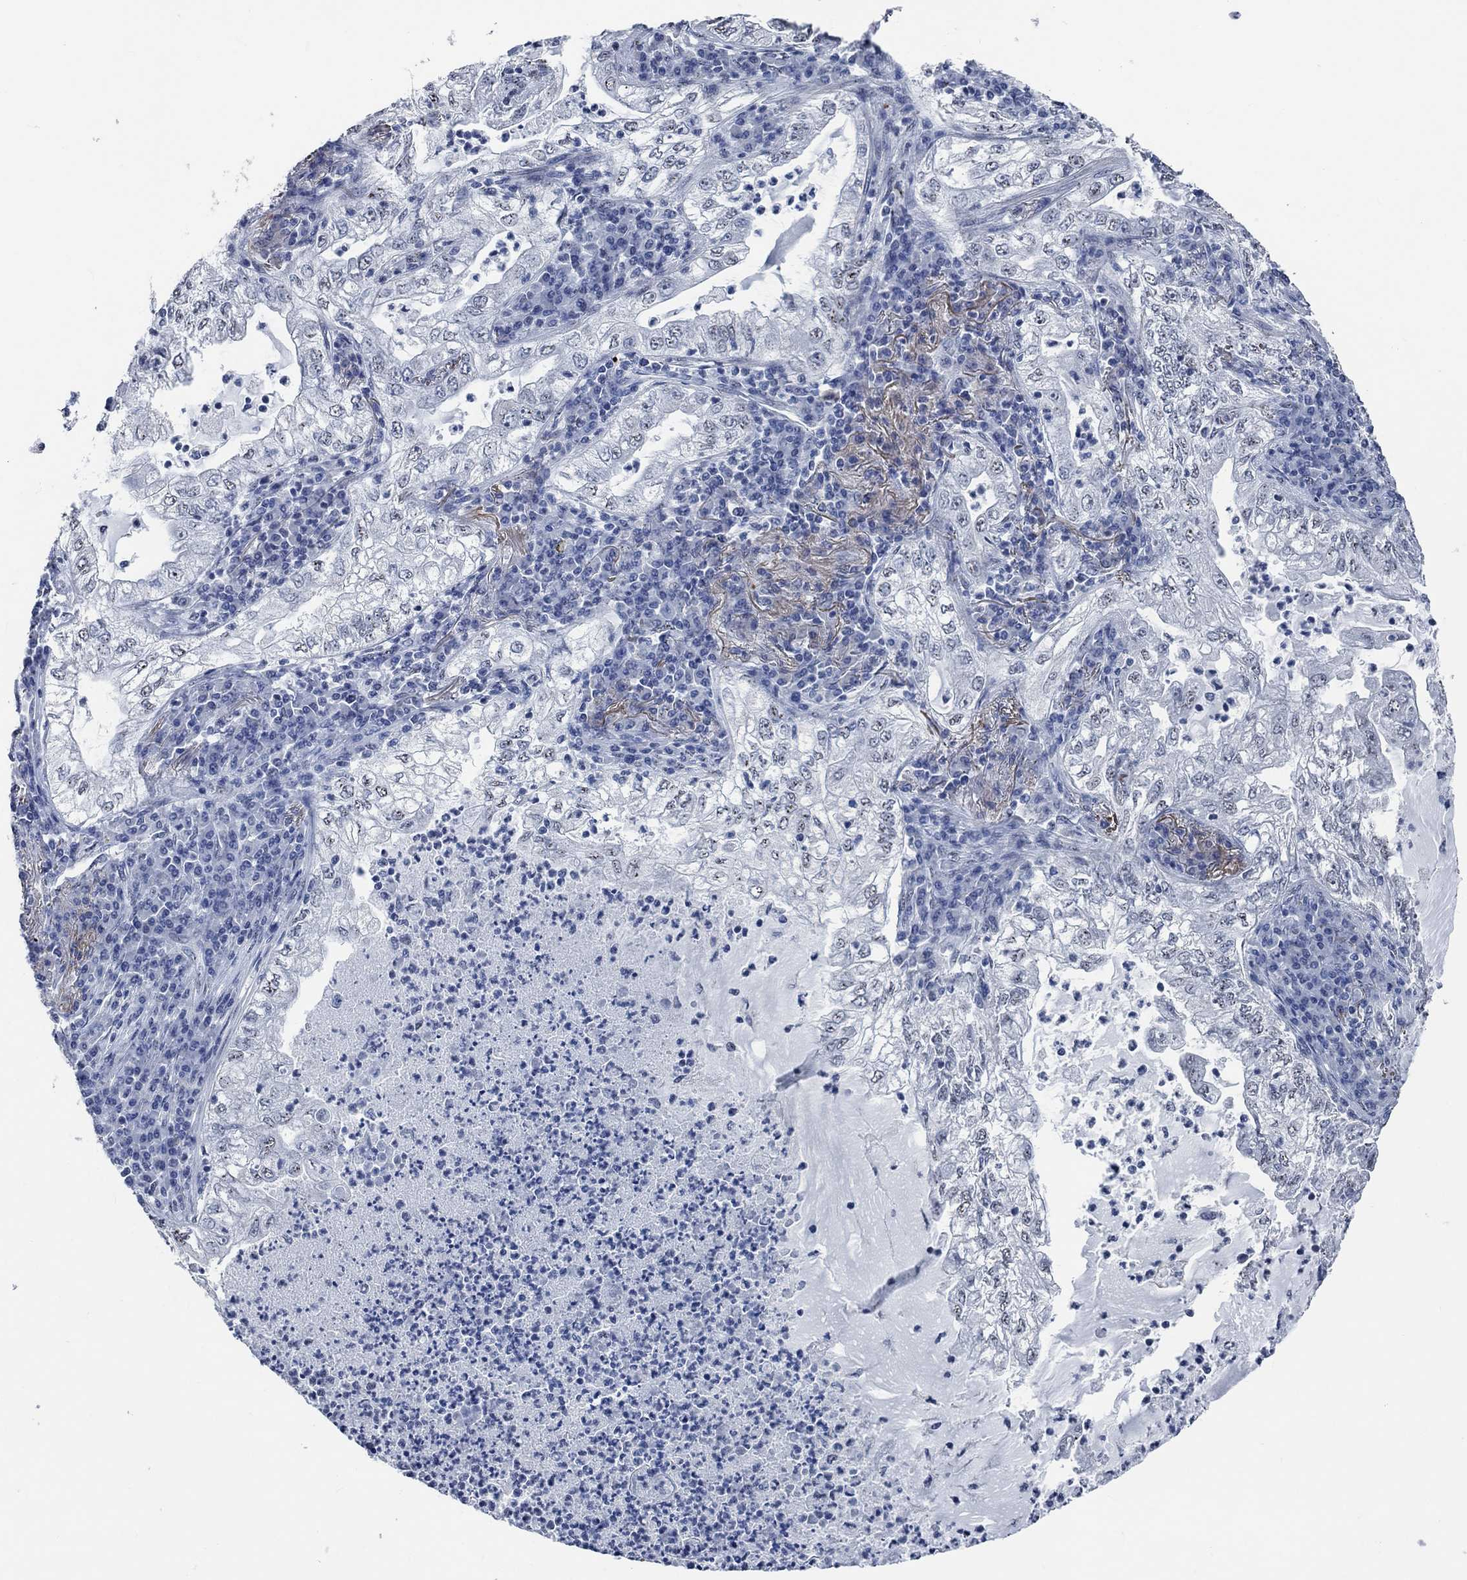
{"staining": {"intensity": "negative", "quantity": "none", "location": "none"}, "tissue": "lung cancer", "cell_type": "Tumor cells", "image_type": "cancer", "snomed": [{"axis": "morphology", "description": "Adenocarcinoma, NOS"}, {"axis": "topography", "description": "Lung"}], "caption": "DAB (3,3'-diaminobenzidine) immunohistochemical staining of human adenocarcinoma (lung) exhibits no significant expression in tumor cells.", "gene": "OBSCN", "patient": {"sex": "female", "age": 73}}